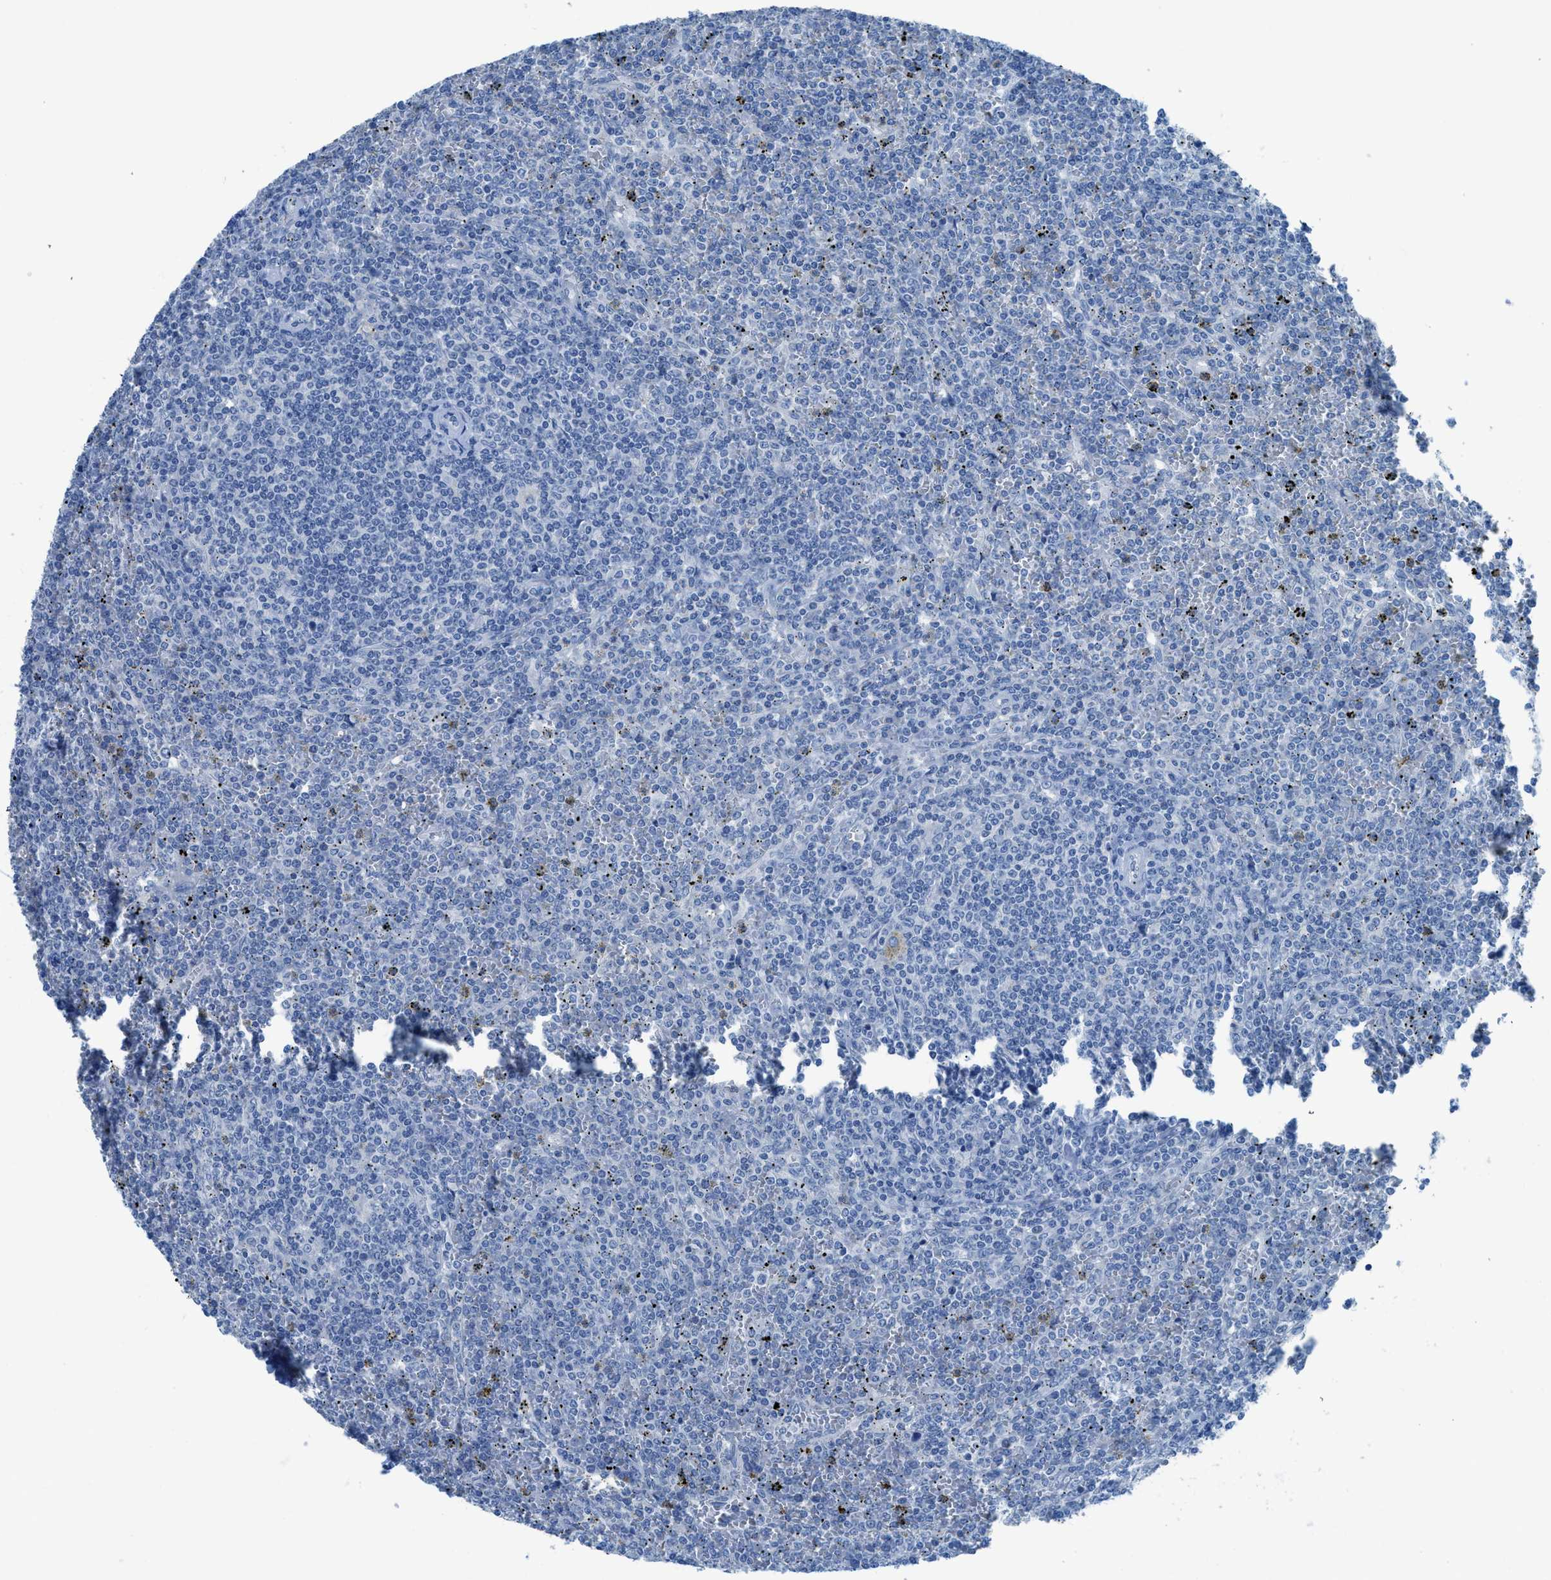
{"staining": {"intensity": "negative", "quantity": "none", "location": "none"}, "tissue": "lymphoma", "cell_type": "Tumor cells", "image_type": "cancer", "snomed": [{"axis": "morphology", "description": "Malignant lymphoma, non-Hodgkin's type, Low grade"}, {"axis": "topography", "description": "Spleen"}], "caption": "A high-resolution histopathology image shows immunohistochemistry (IHC) staining of lymphoma, which displays no significant positivity in tumor cells. Nuclei are stained in blue.", "gene": "ACAN", "patient": {"sex": "female", "age": 19}}